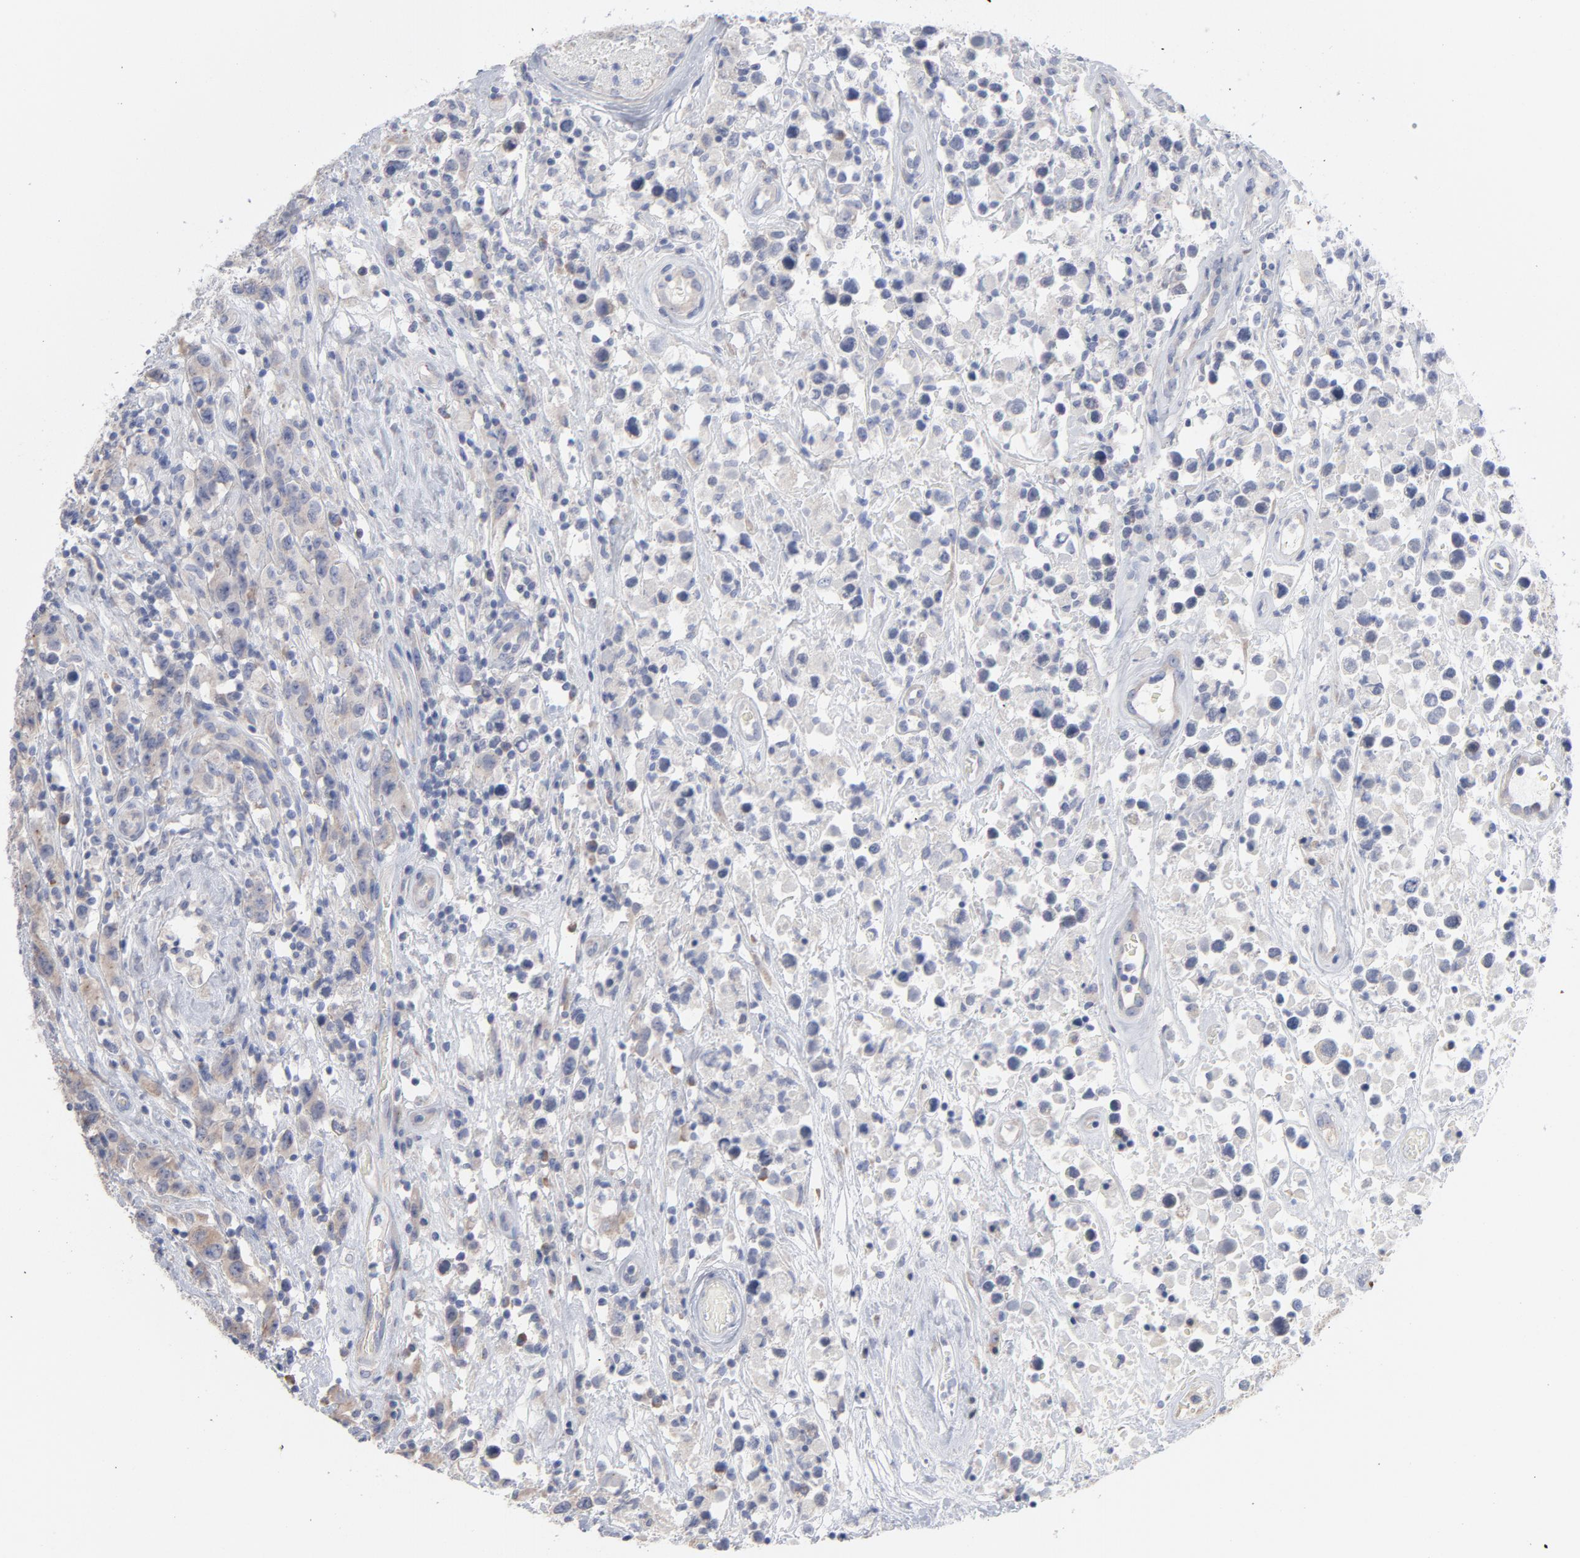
{"staining": {"intensity": "weak", "quantity": "<25%", "location": "cytoplasmic/membranous"}, "tissue": "testis cancer", "cell_type": "Tumor cells", "image_type": "cancer", "snomed": [{"axis": "morphology", "description": "Seminoma, NOS"}, {"axis": "topography", "description": "Testis"}], "caption": "Image shows no significant protein expression in tumor cells of testis cancer (seminoma).", "gene": "CPE", "patient": {"sex": "male", "age": 52}}